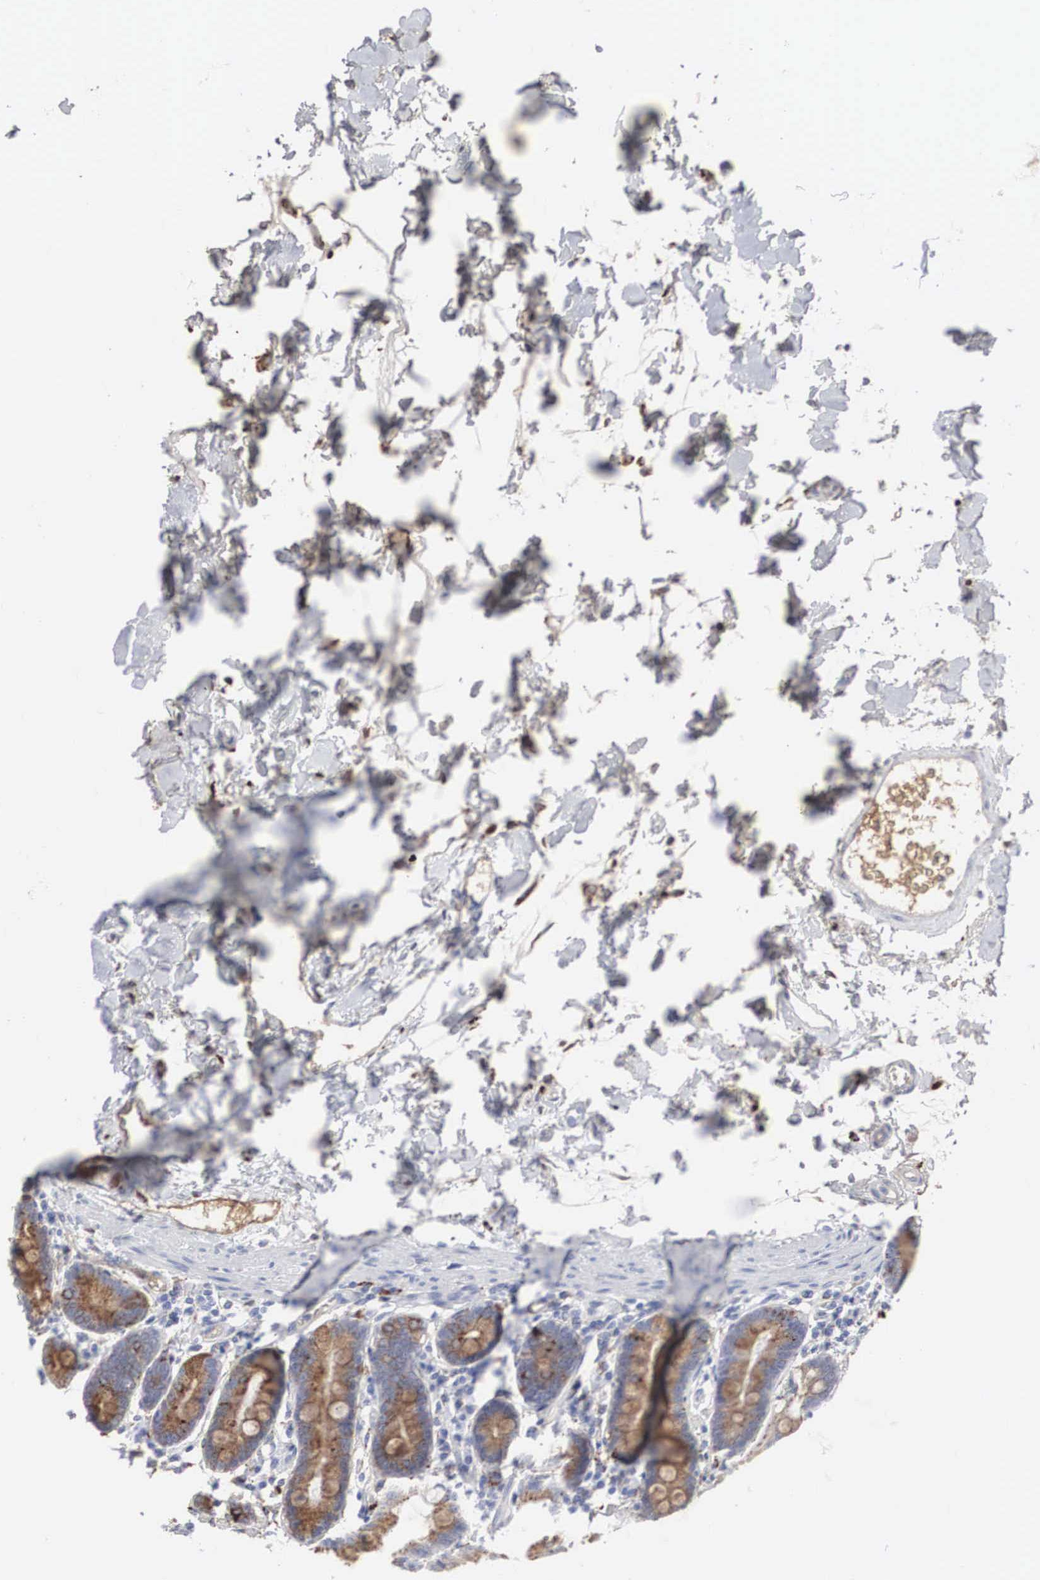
{"staining": {"intensity": "strong", "quantity": ">75%", "location": "cytoplasmic/membranous"}, "tissue": "duodenum", "cell_type": "Glandular cells", "image_type": "normal", "snomed": [{"axis": "morphology", "description": "Normal tissue, NOS"}, {"axis": "topography", "description": "Duodenum"}], "caption": "Glandular cells reveal strong cytoplasmic/membranous expression in about >75% of cells in normal duodenum.", "gene": "LGALS3BP", "patient": {"sex": "female", "age": 77}}